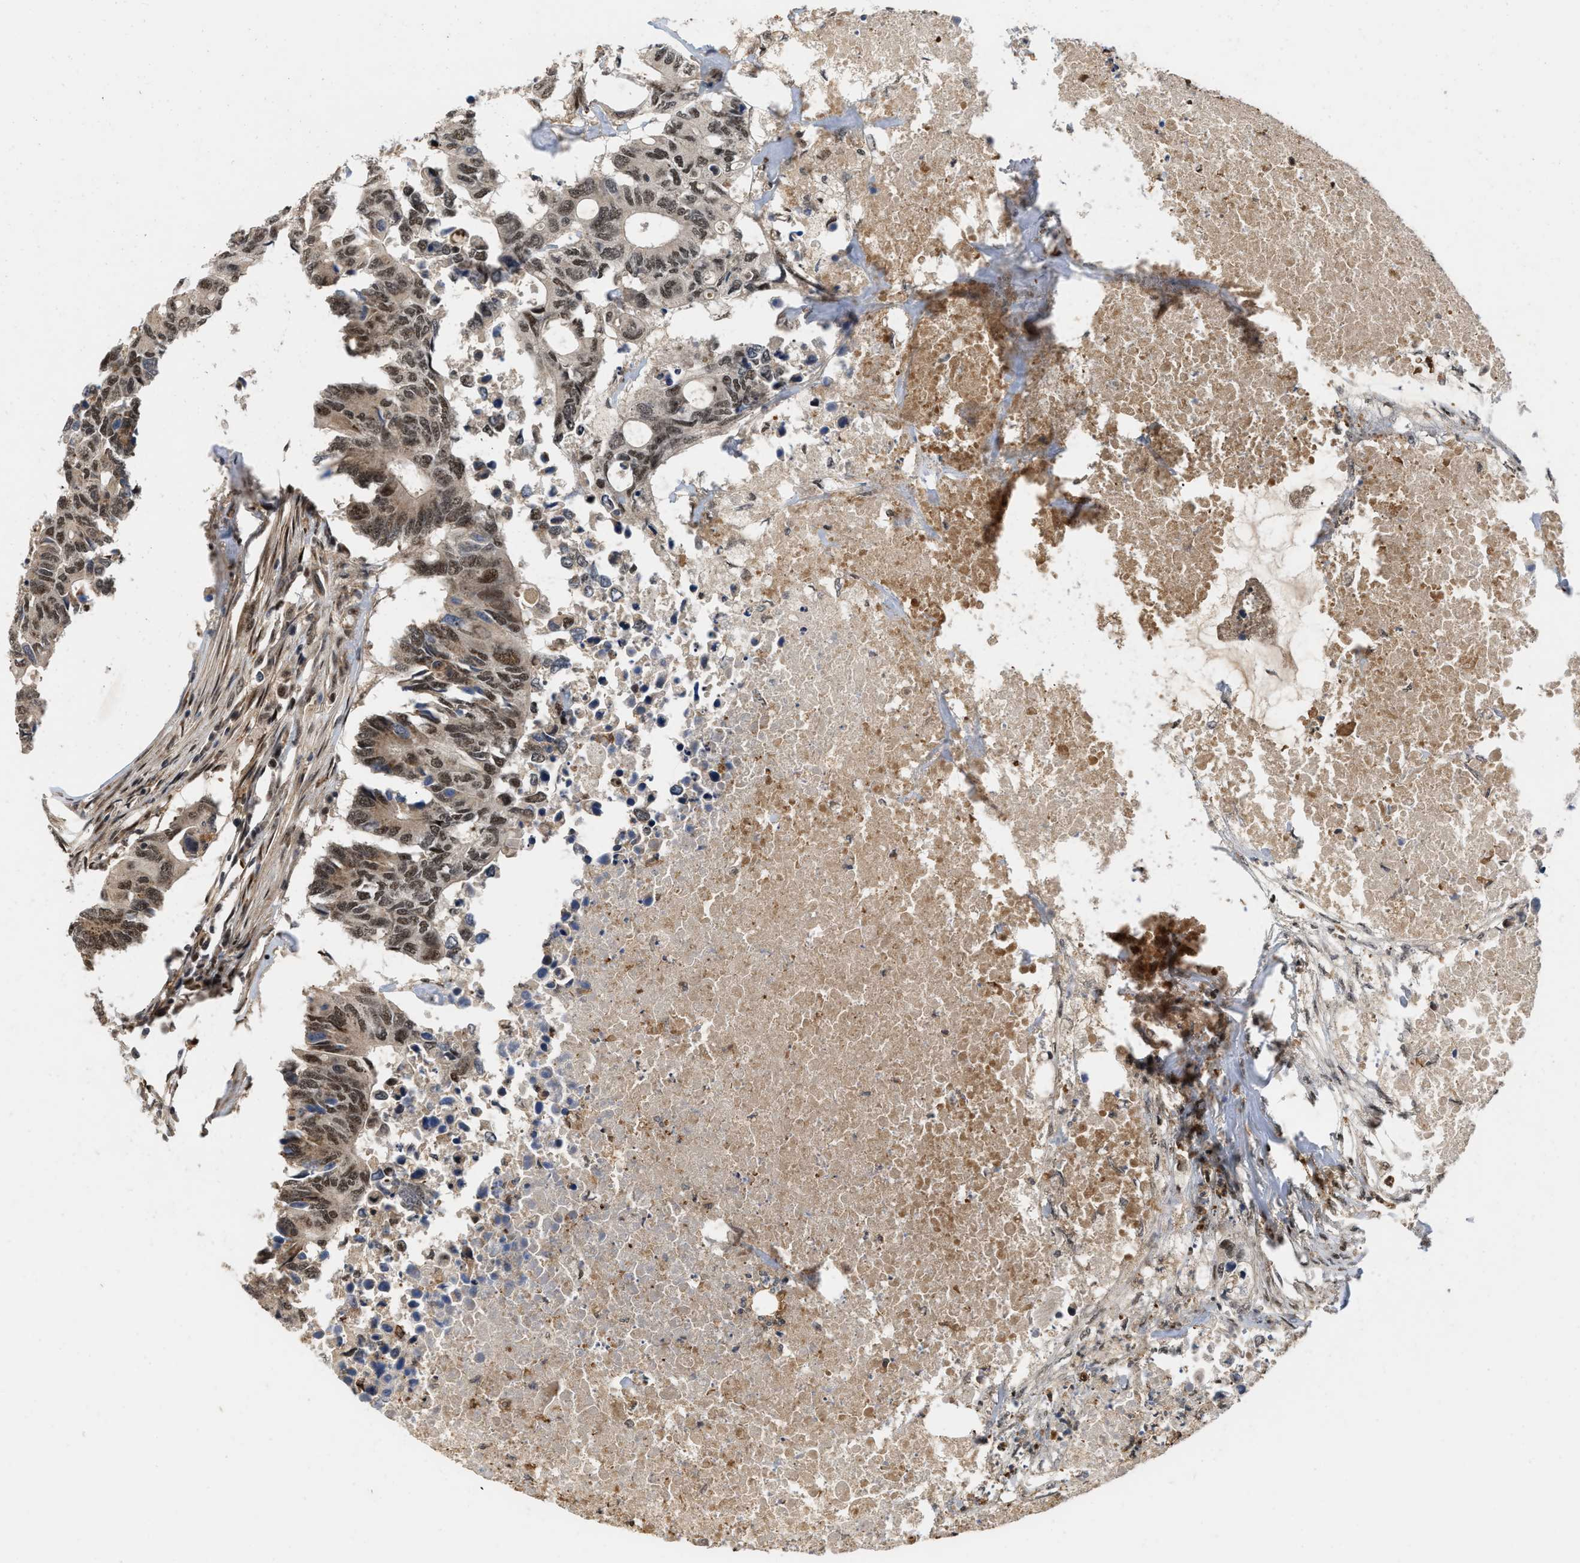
{"staining": {"intensity": "strong", "quantity": ">75%", "location": "cytoplasmic/membranous,nuclear"}, "tissue": "colorectal cancer", "cell_type": "Tumor cells", "image_type": "cancer", "snomed": [{"axis": "morphology", "description": "Adenocarcinoma, NOS"}, {"axis": "topography", "description": "Colon"}], "caption": "Colorectal cancer stained with a brown dye demonstrates strong cytoplasmic/membranous and nuclear positive positivity in approximately >75% of tumor cells.", "gene": "ANKRD11", "patient": {"sex": "male", "age": 71}}